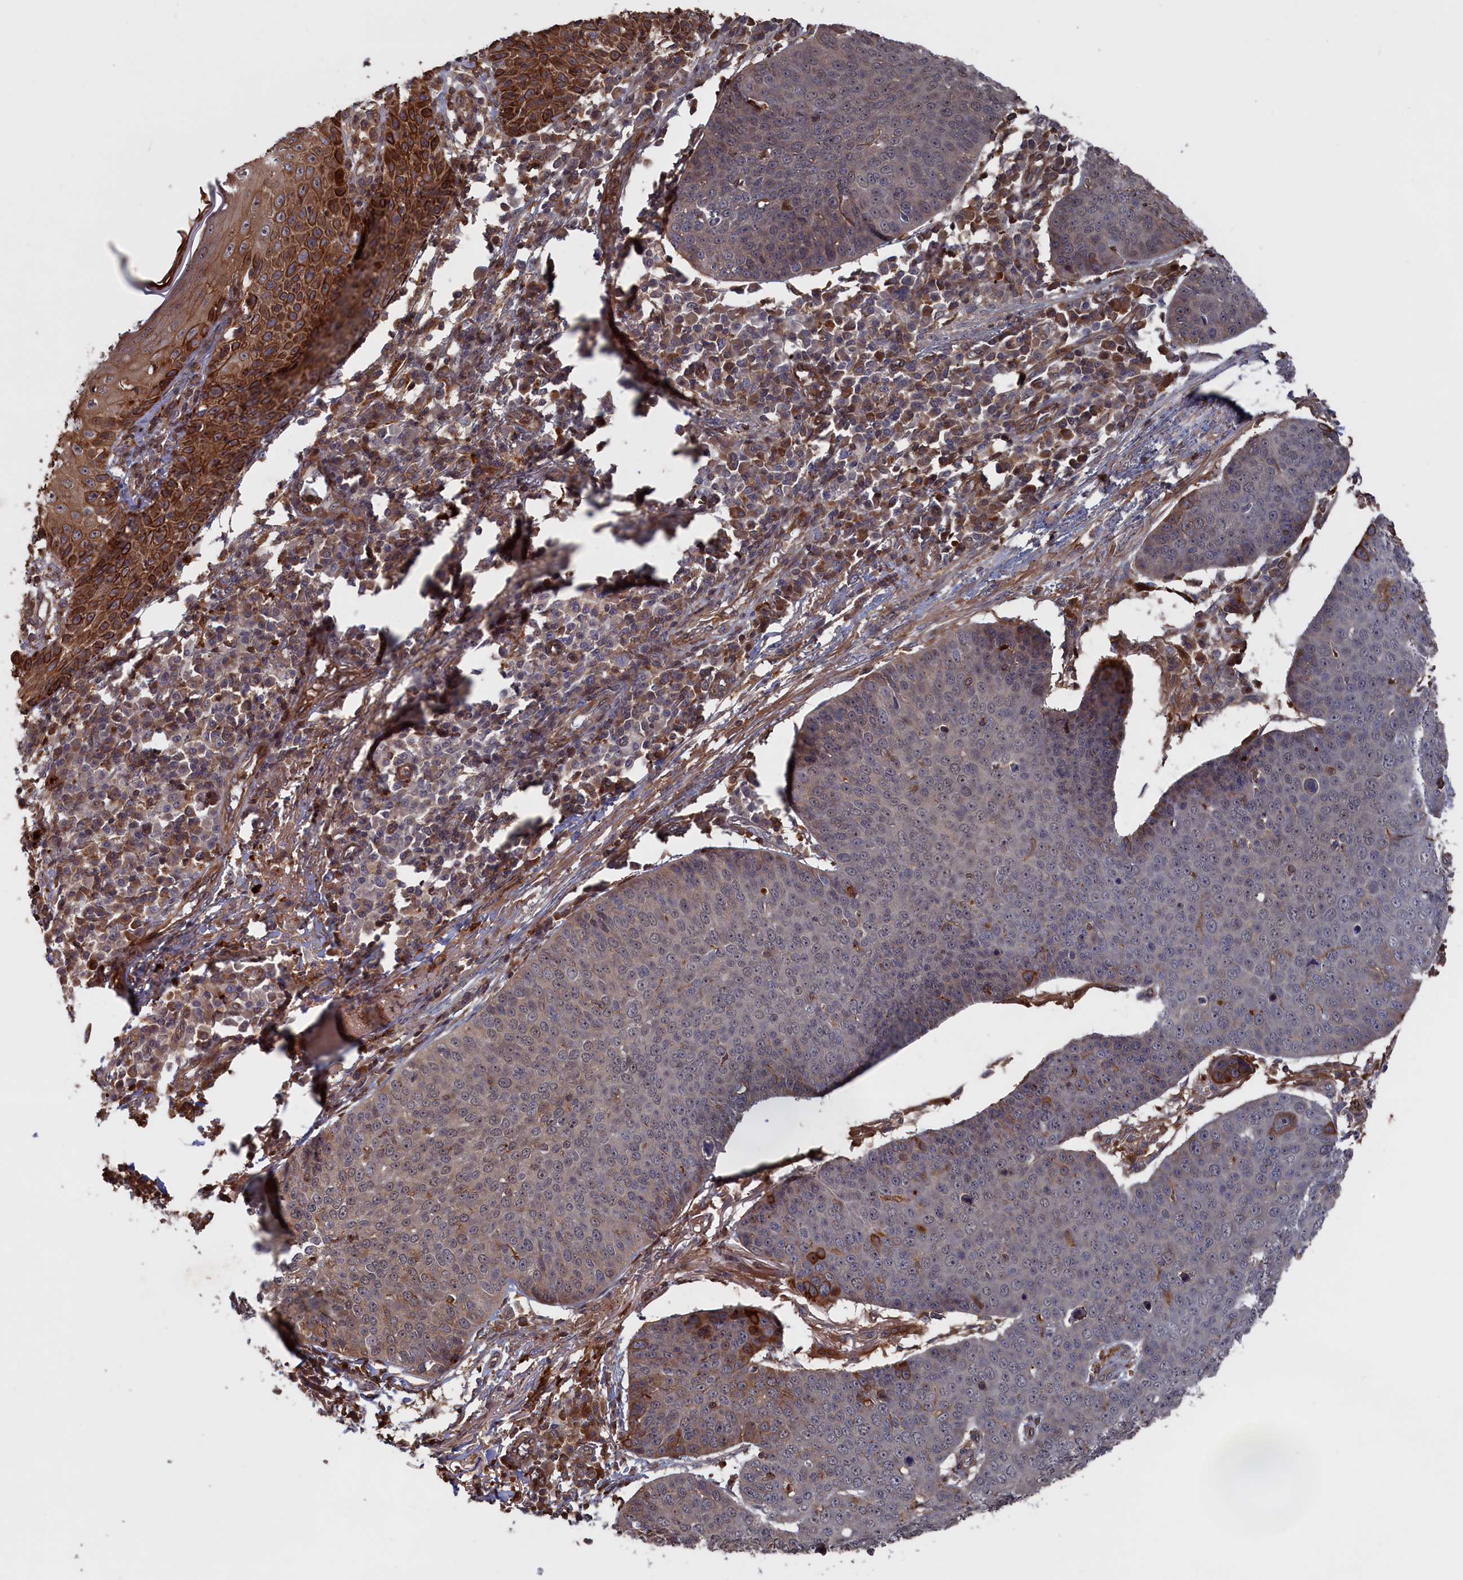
{"staining": {"intensity": "negative", "quantity": "none", "location": "none"}, "tissue": "skin cancer", "cell_type": "Tumor cells", "image_type": "cancer", "snomed": [{"axis": "morphology", "description": "Squamous cell carcinoma, NOS"}, {"axis": "topography", "description": "Skin"}], "caption": "IHC of skin cancer shows no expression in tumor cells.", "gene": "PLA2G15", "patient": {"sex": "male", "age": 71}}